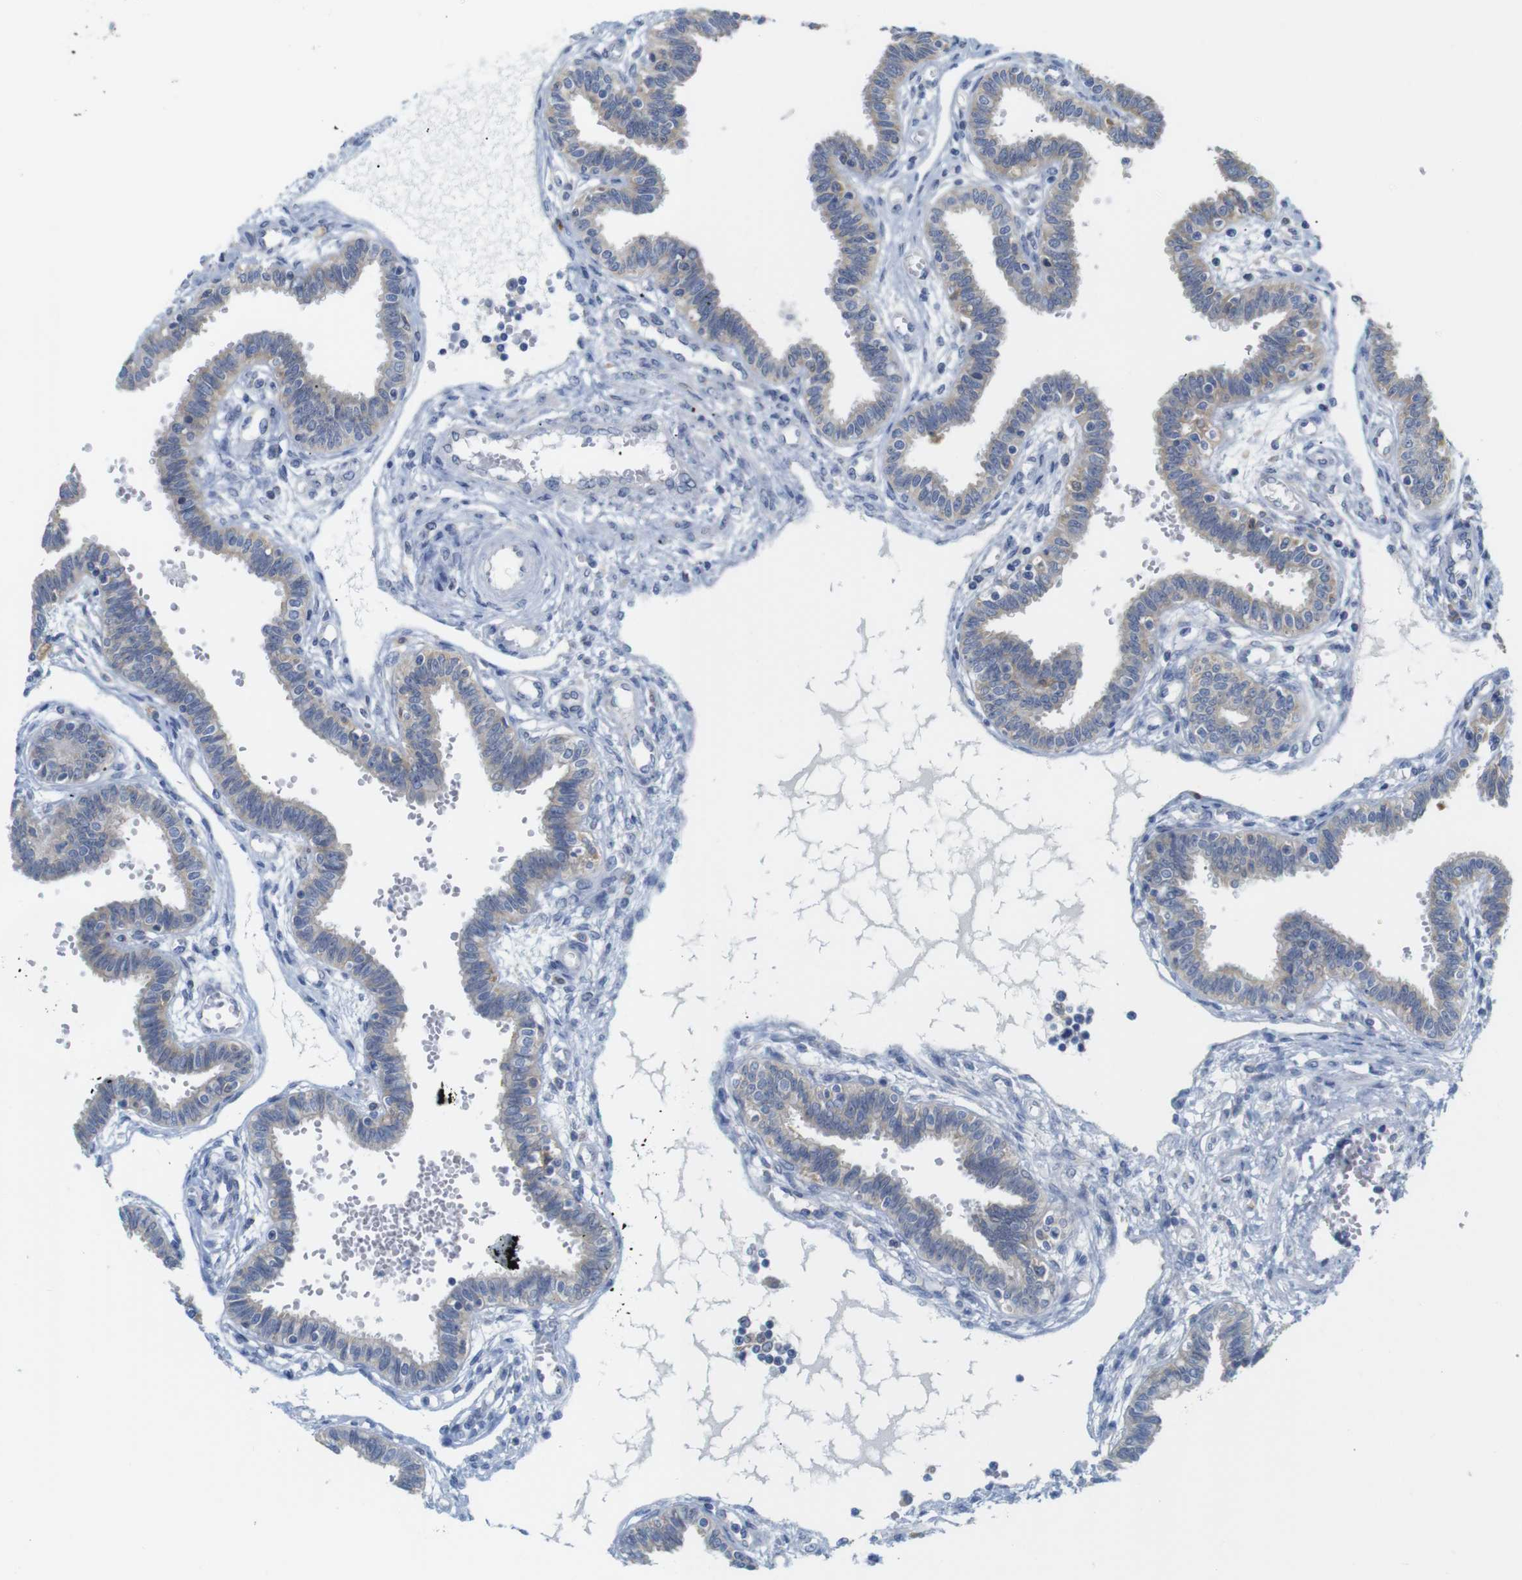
{"staining": {"intensity": "weak", "quantity": "<25%", "location": "cytoplasmic/membranous"}, "tissue": "fallopian tube", "cell_type": "Glandular cells", "image_type": "normal", "snomed": [{"axis": "morphology", "description": "Normal tissue, NOS"}, {"axis": "topography", "description": "Fallopian tube"}], "caption": "Immunohistochemical staining of normal human fallopian tube shows no significant staining in glandular cells.", "gene": "NEBL", "patient": {"sex": "female", "age": 32}}